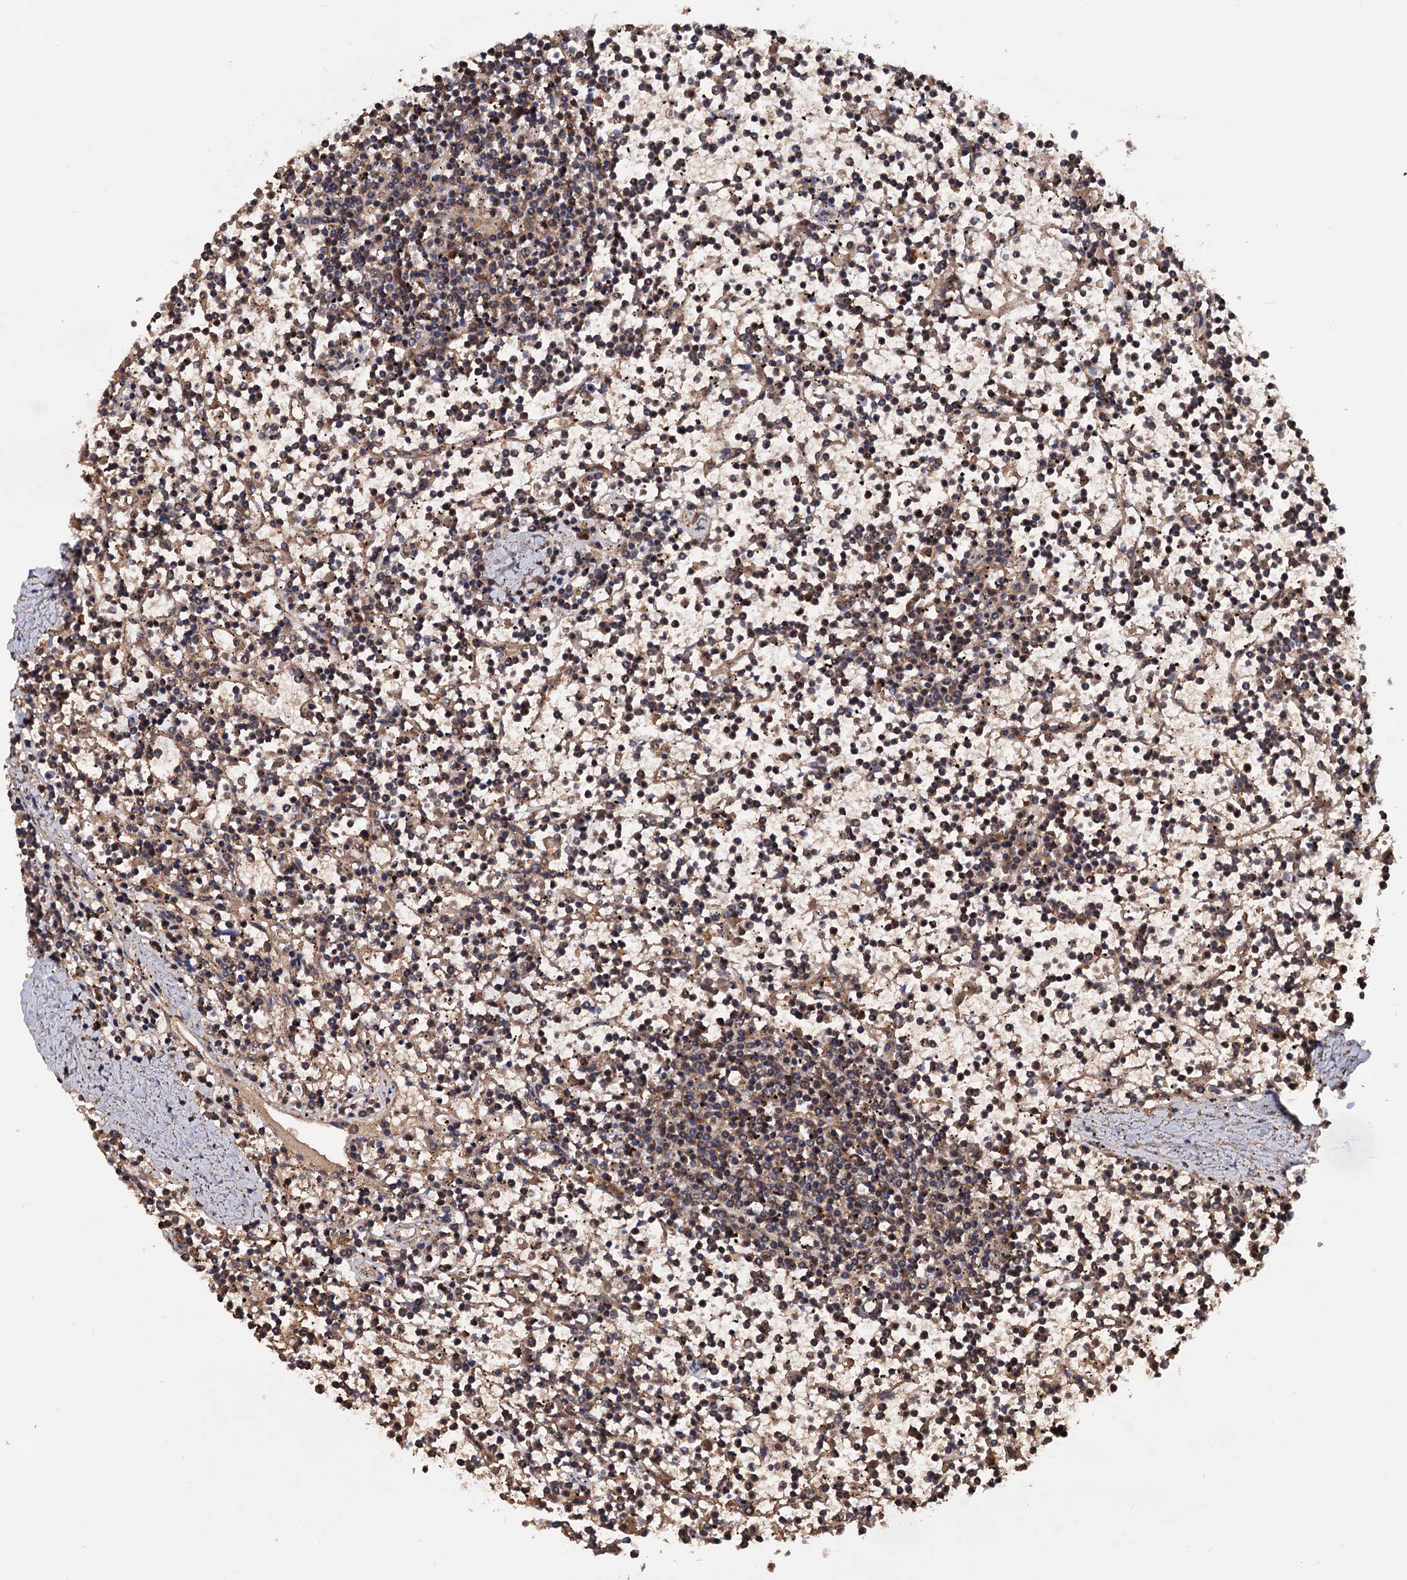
{"staining": {"intensity": "weak", "quantity": ">75%", "location": "cytoplasmic/membranous"}, "tissue": "lymphoma", "cell_type": "Tumor cells", "image_type": "cancer", "snomed": [{"axis": "morphology", "description": "Malignant lymphoma, non-Hodgkin's type, Low grade"}, {"axis": "topography", "description": "Spleen"}], "caption": "Immunohistochemistry (IHC) photomicrograph of neoplastic tissue: human lymphoma stained using immunohistochemistry reveals low levels of weak protein expression localized specifically in the cytoplasmic/membranous of tumor cells, appearing as a cytoplasmic/membranous brown color.", "gene": "MRPL42", "patient": {"sex": "female", "age": 19}}